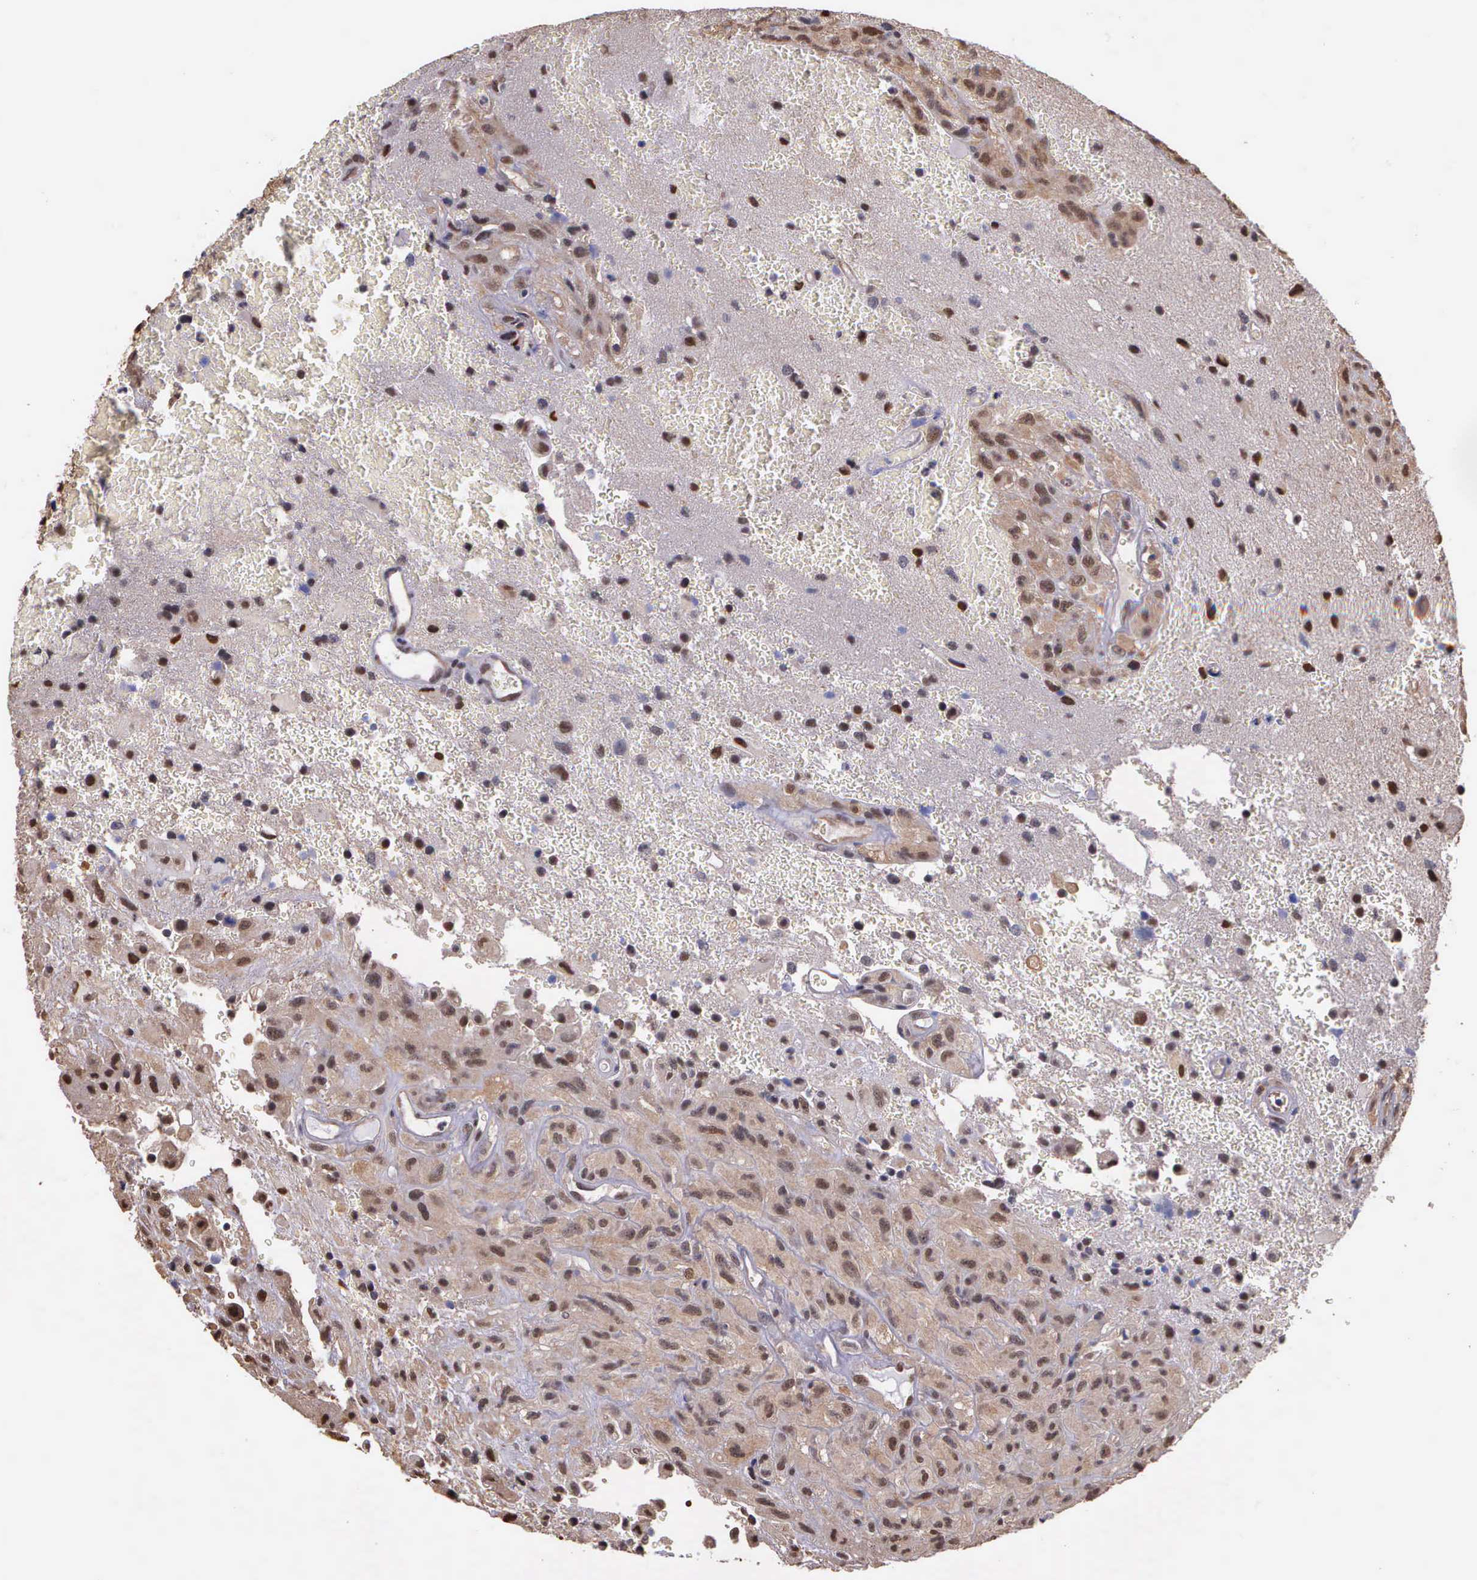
{"staining": {"intensity": "weak", "quantity": ">75%", "location": "cytoplasmic/membranous,nuclear"}, "tissue": "glioma", "cell_type": "Tumor cells", "image_type": "cancer", "snomed": [{"axis": "morphology", "description": "Glioma, malignant, High grade"}, {"axis": "topography", "description": "Brain"}], "caption": "DAB (3,3'-diaminobenzidine) immunohistochemical staining of glioma demonstrates weak cytoplasmic/membranous and nuclear protein expression in approximately >75% of tumor cells. The staining is performed using DAB (3,3'-diaminobenzidine) brown chromogen to label protein expression. The nuclei are counter-stained blue using hematoxylin.", "gene": "PSMC1", "patient": {"sex": "male", "age": 48}}